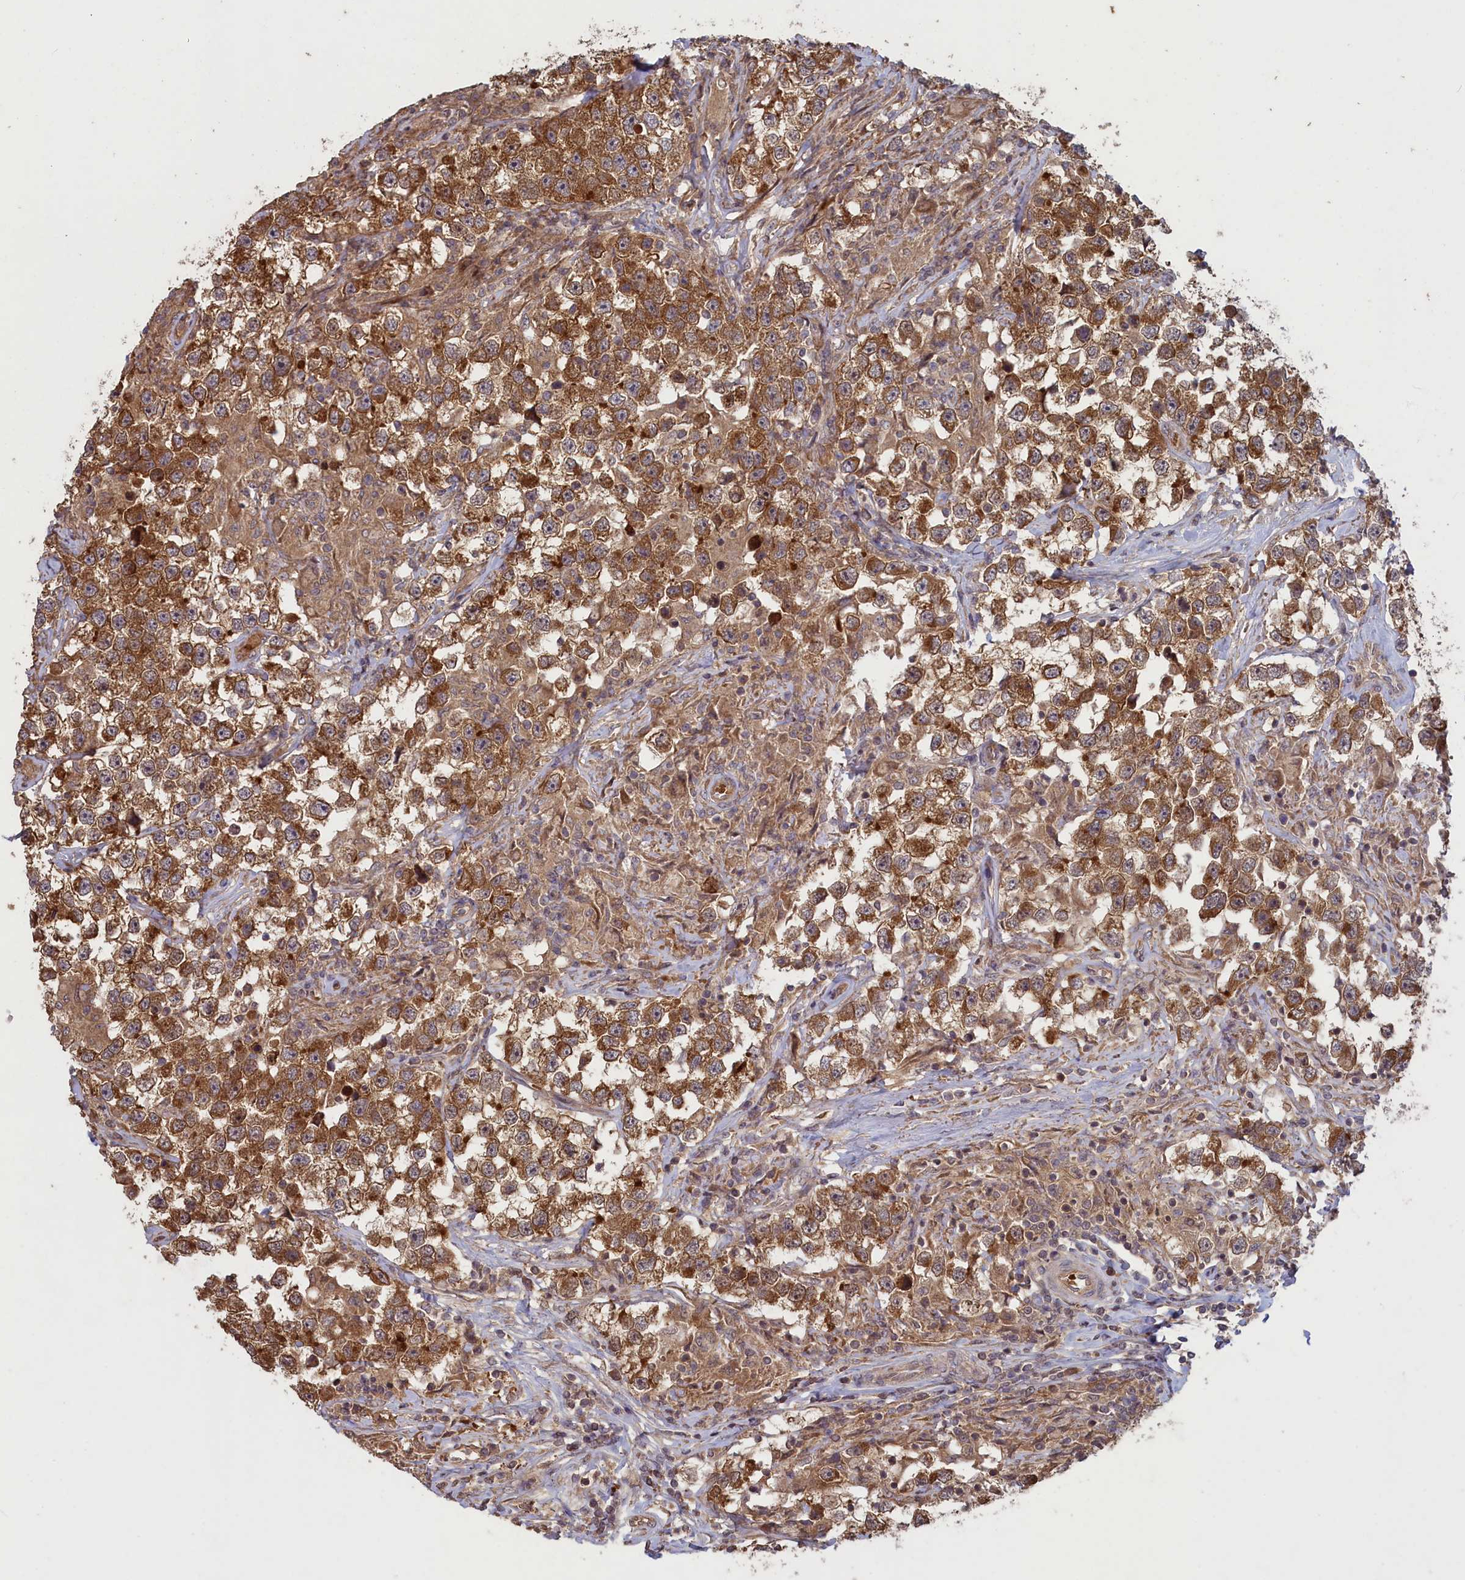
{"staining": {"intensity": "moderate", "quantity": ">75%", "location": "cytoplasmic/membranous"}, "tissue": "testis cancer", "cell_type": "Tumor cells", "image_type": "cancer", "snomed": [{"axis": "morphology", "description": "Seminoma, NOS"}, {"axis": "topography", "description": "Testis"}], "caption": "There is medium levels of moderate cytoplasmic/membranous positivity in tumor cells of testis cancer (seminoma), as demonstrated by immunohistochemical staining (brown color).", "gene": "CIAO2B", "patient": {"sex": "male", "age": 46}}